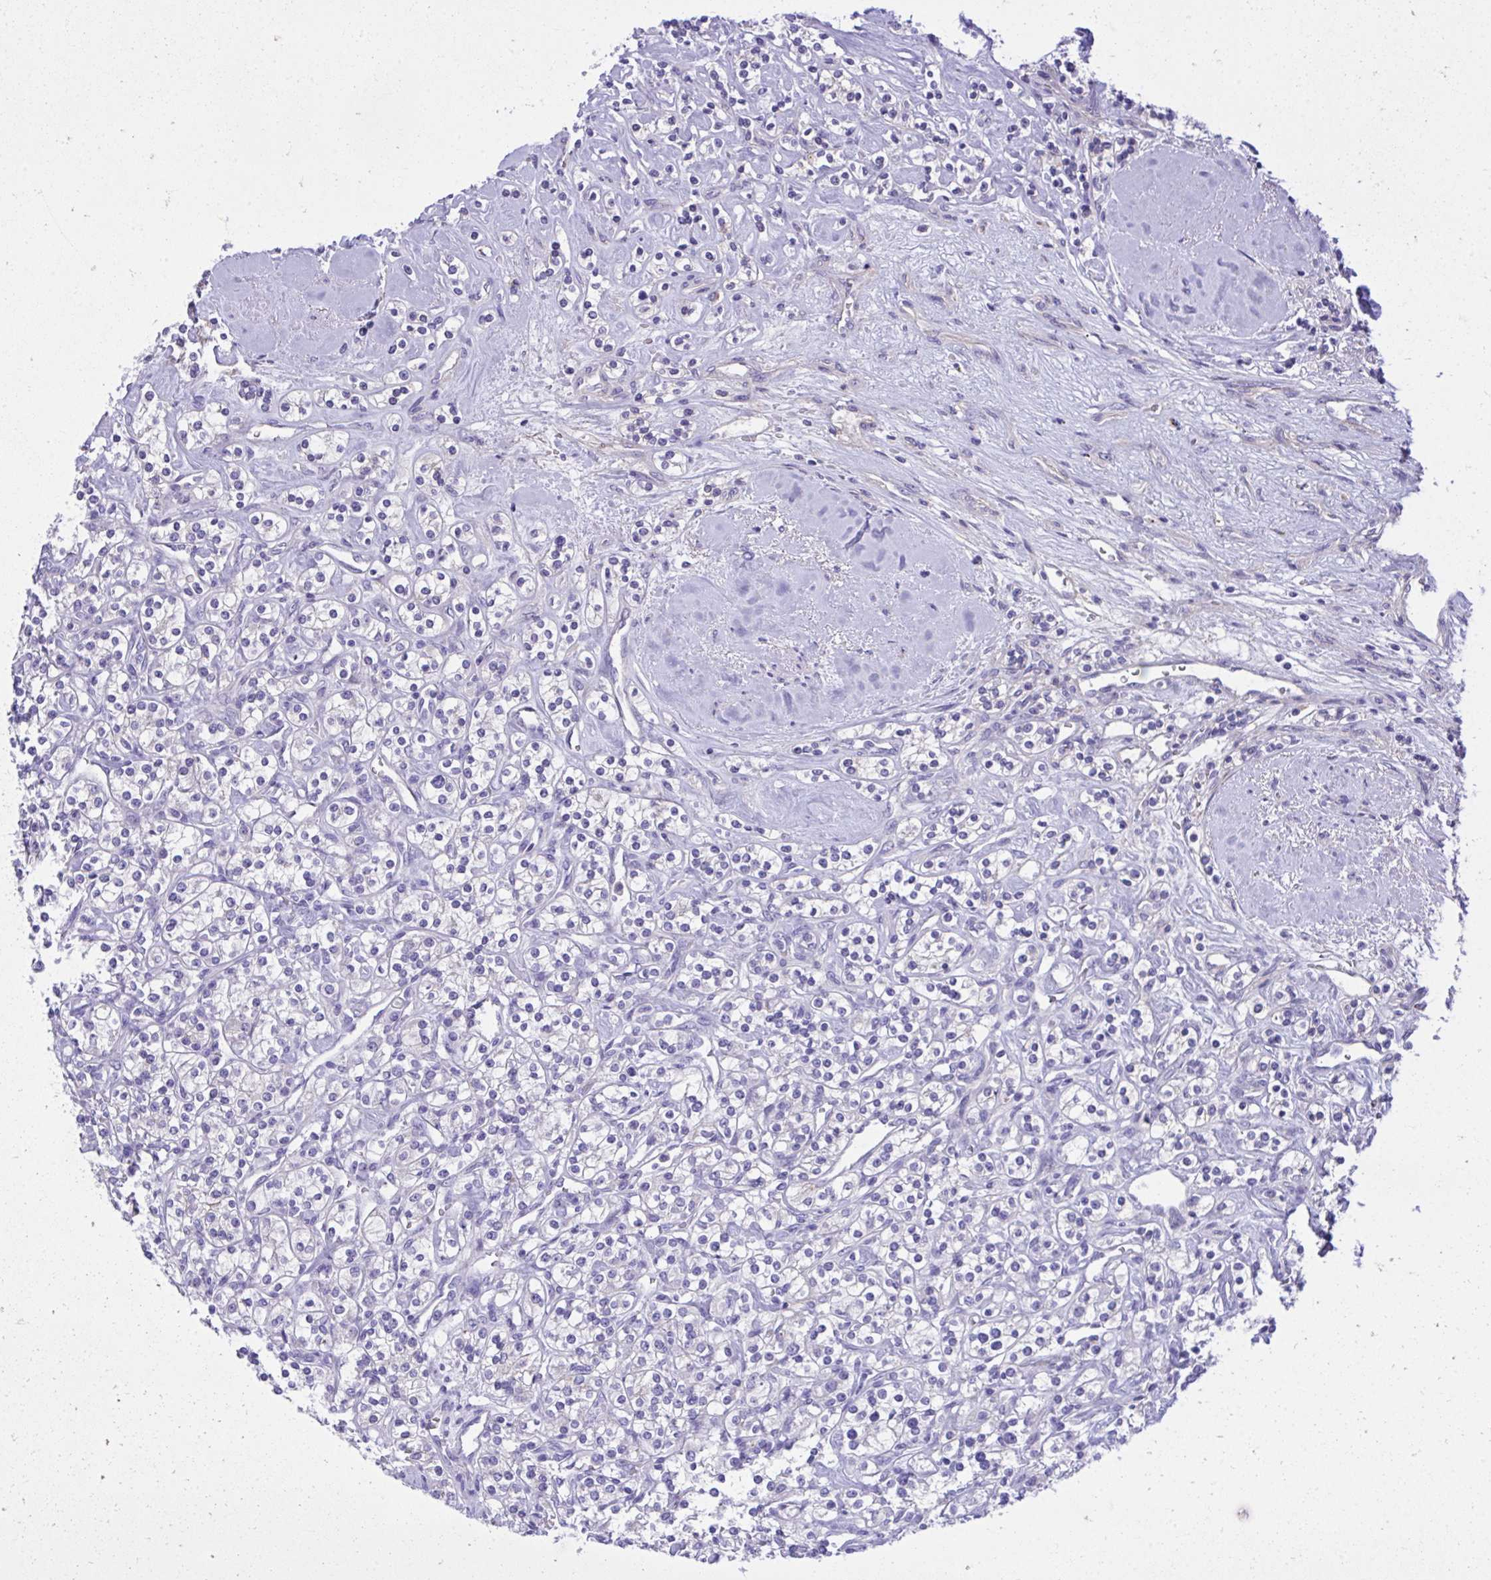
{"staining": {"intensity": "negative", "quantity": "none", "location": "none"}, "tissue": "renal cancer", "cell_type": "Tumor cells", "image_type": "cancer", "snomed": [{"axis": "morphology", "description": "Adenocarcinoma, NOS"}, {"axis": "topography", "description": "Kidney"}], "caption": "Tumor cells are negative for protein expression in human renal cancer.", "gene": "HRG", "patient": {"sex": "male", "age": 77}}